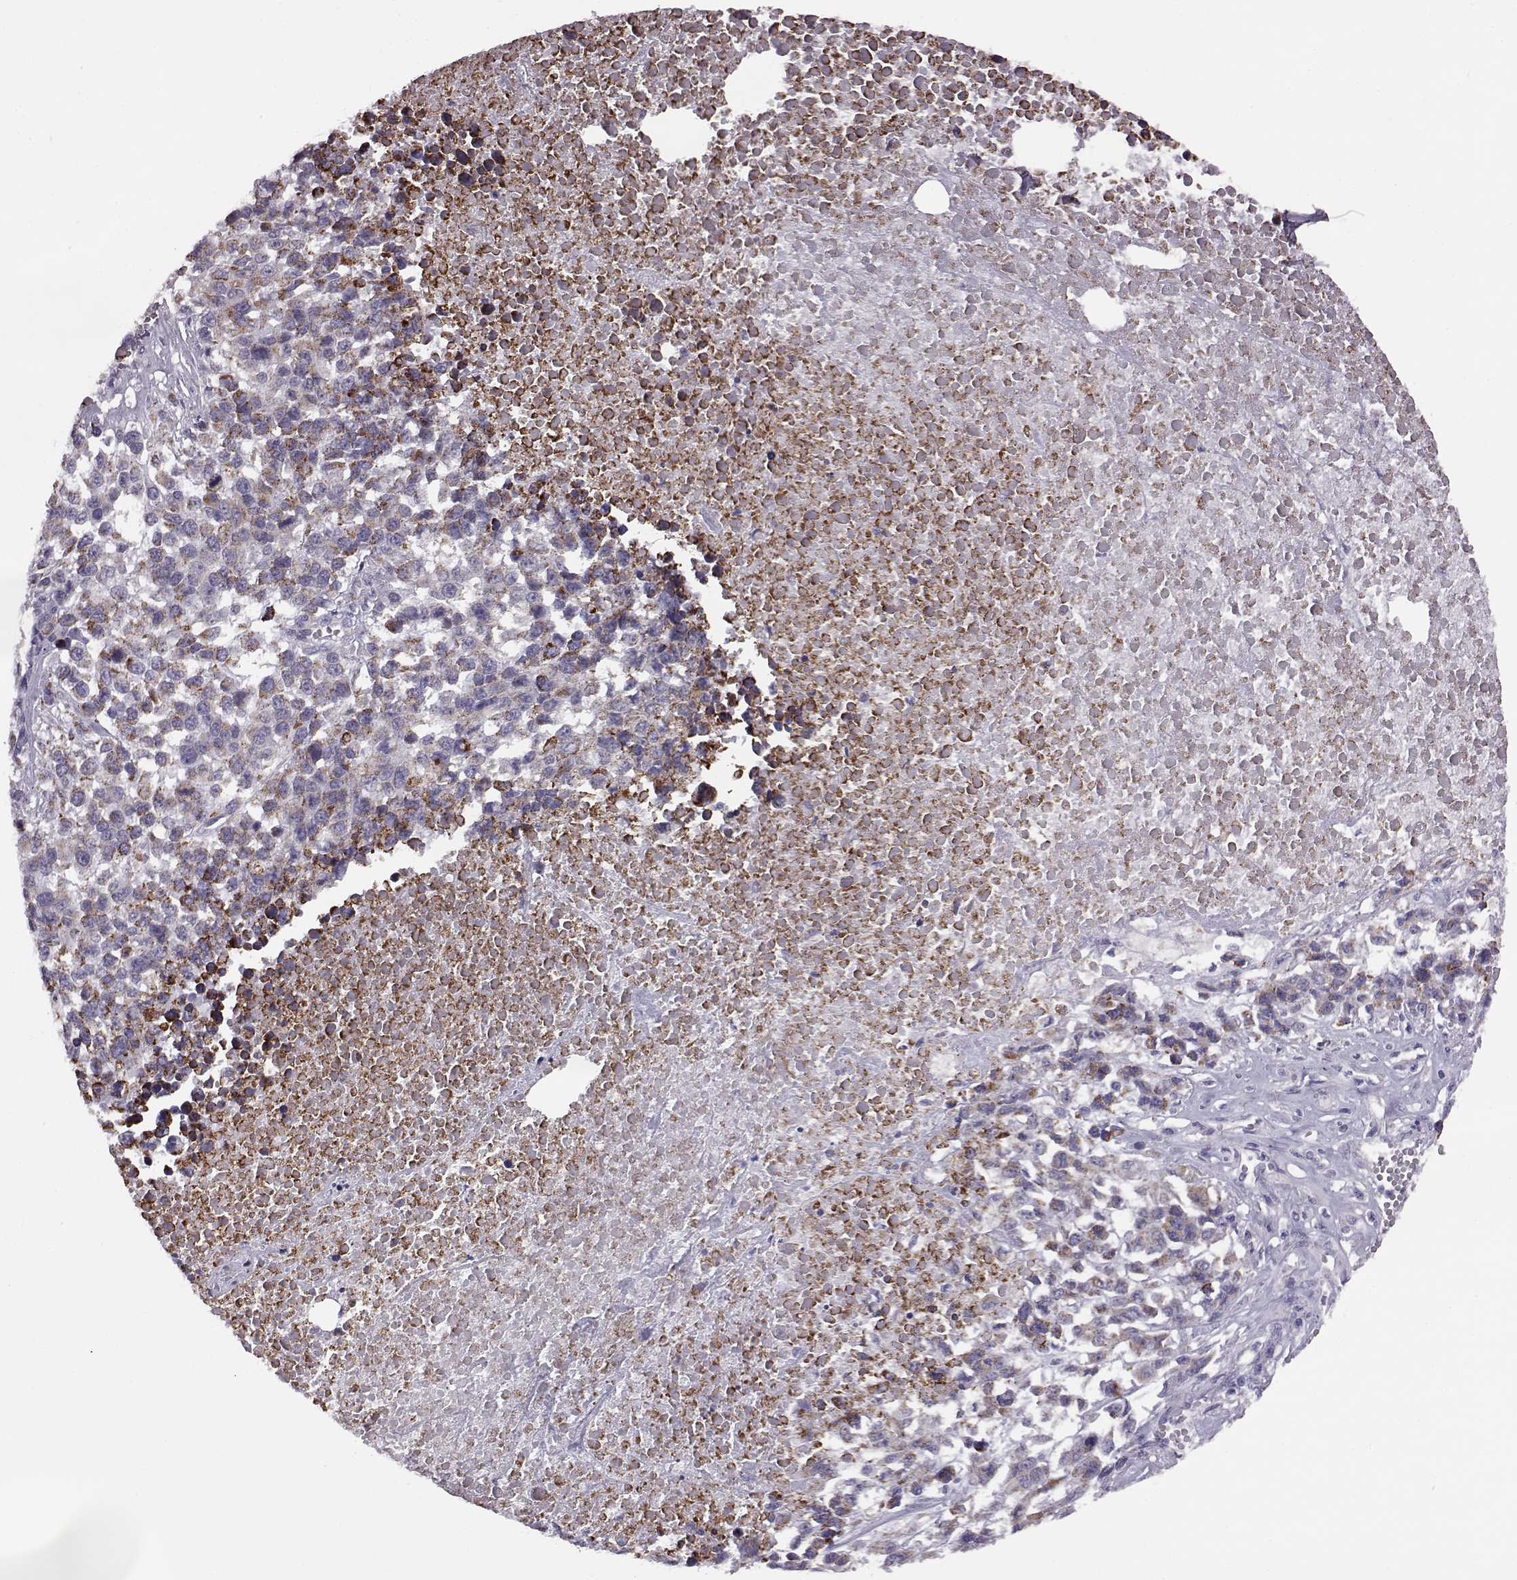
{"staining": {"intensity": "strong", "quantity": ">75%", "location": "cytoplasmic/membranous"}, "tissue": "melanoma", "cell_type": "Tumor cells", "image_type": "cancer", "snomed": [{"axis": "morphology", "description": "Malignant melanoma, Metastatic site"}, {"axis": "topography", "description": "Skin"}], "caption": "Melanoma stained for a protein (brown) demonstrates strong cytoplasmic/membranous positive expression in about >75% of tumor cells.", "gene": "RIMS2", "patient": {"sex": "male", "age": 84}}